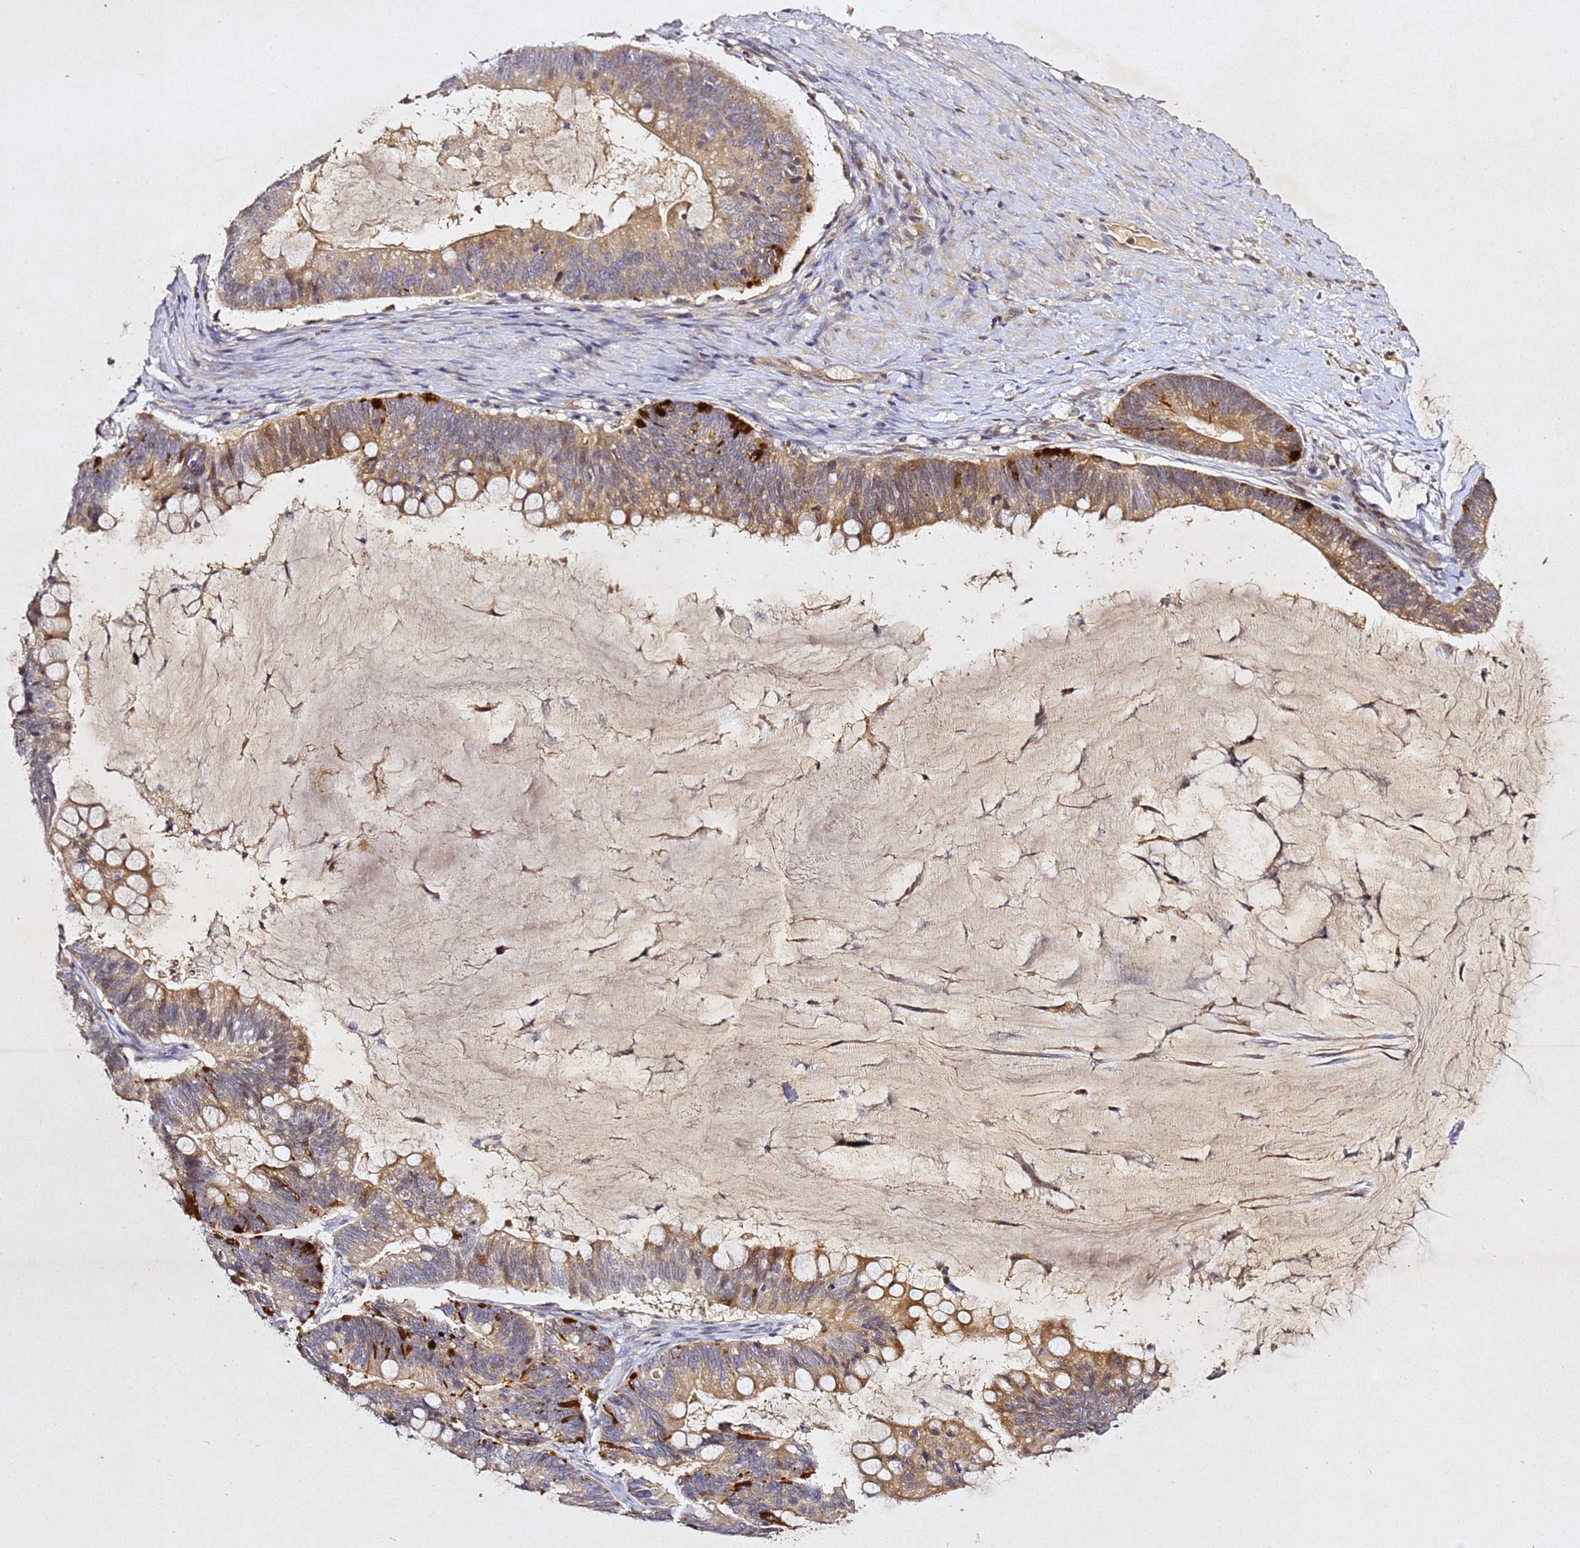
{"staining": {"intensity": "moderate", "quantity": ">75%", "location": "cytoplasmic/membranous"}, "tissue": "ovarian cancer", "cell_type": "Tumor cells", "image_type": "cancer", "snomed": [{"axis": "morphology", "description": "Cystadenocarcinoma, mucinous, NOS"}, {"axis": "topography", "description": "Ovary"}], "caption": "The image displays immunohistochemical staining of ovarian cancer (mucinous cystadenocarcinoma). There is moderate cytoplasmic/membranous staining is present in about >75% of tumor cells.", "gene": "SV2B", "patient": {"sex": "female", "age": 61}}